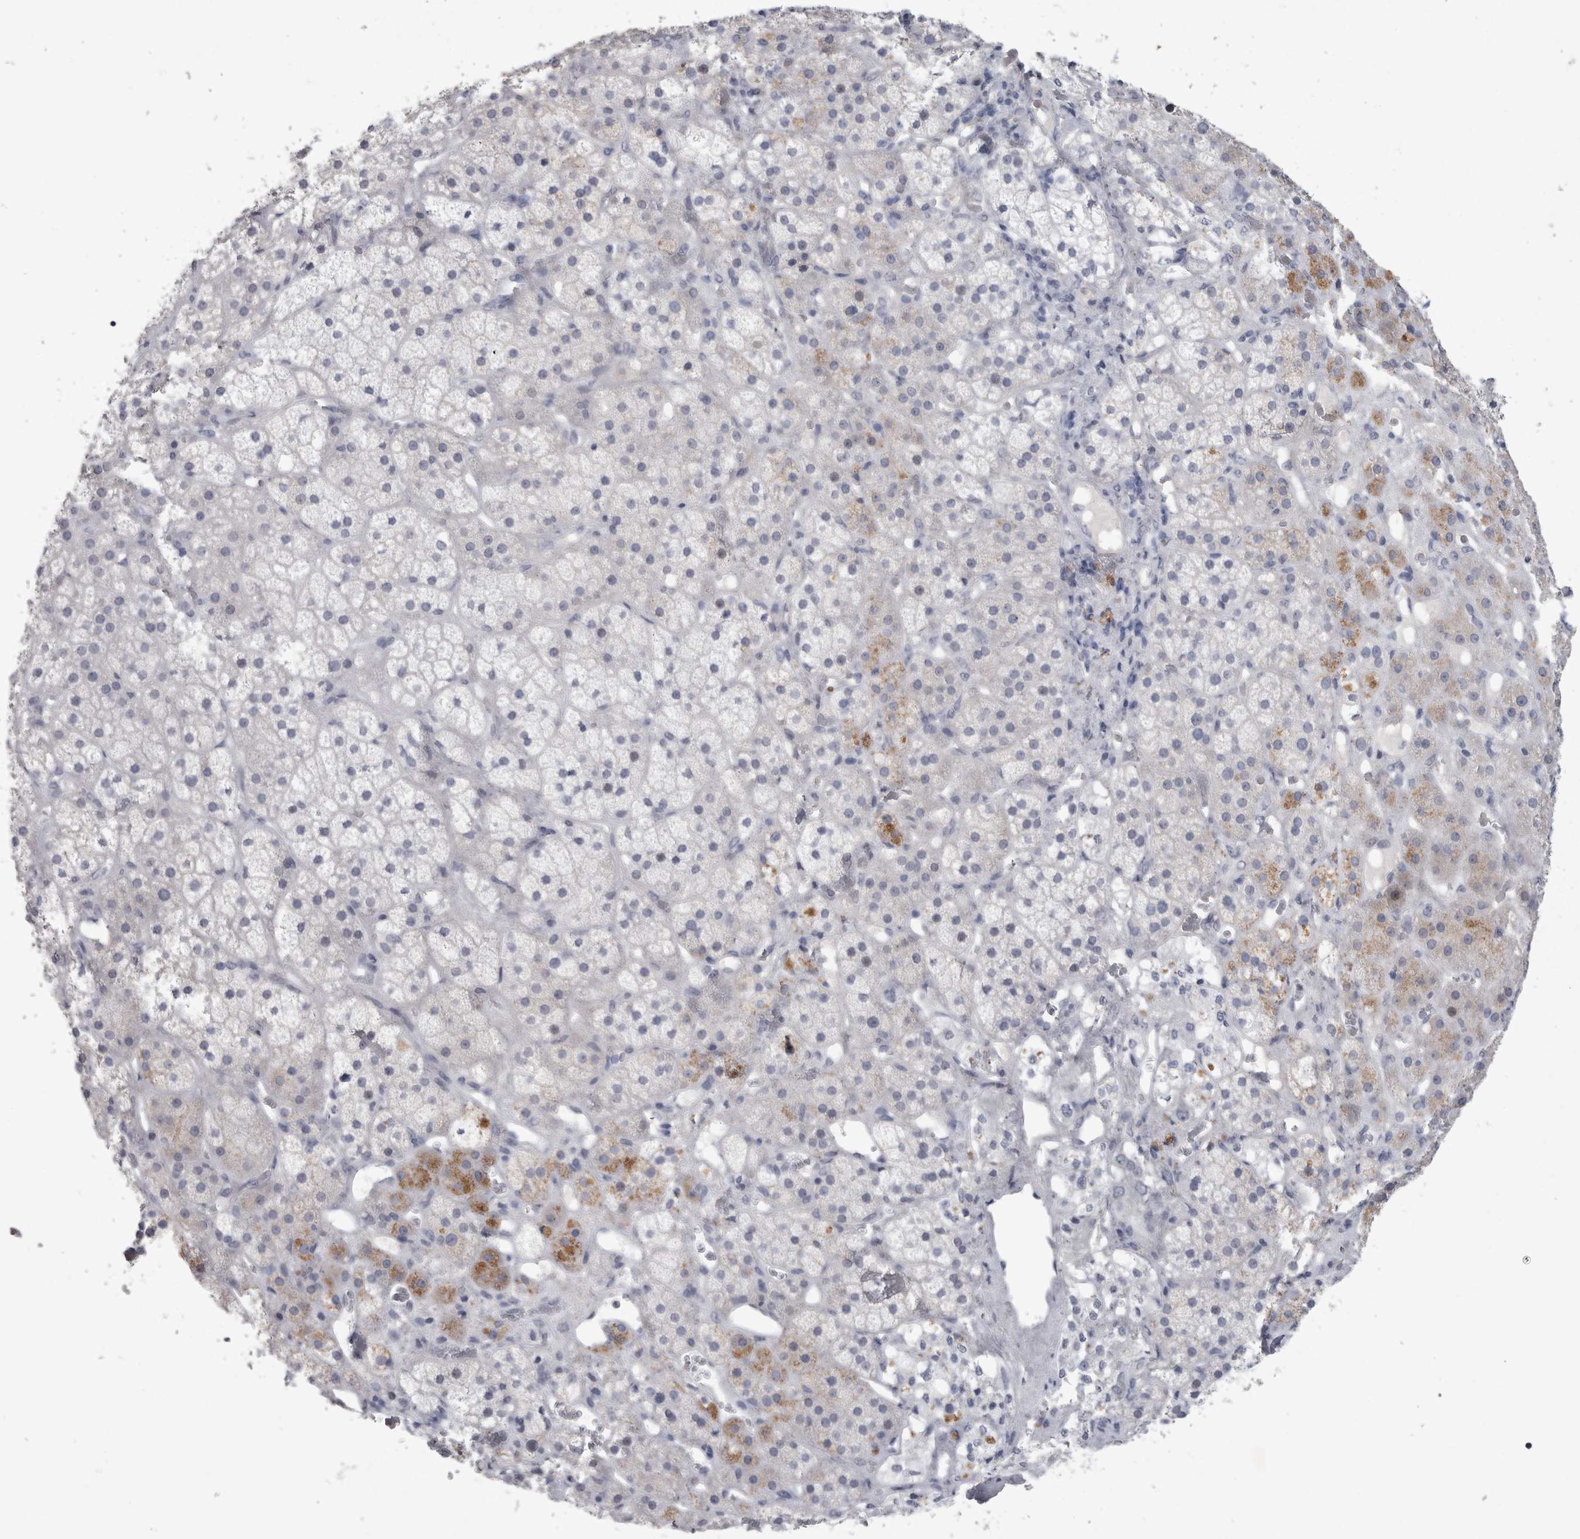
{"staining": {"intensity": "moderate", "quantity": "<25%", "location": "cytoplasmic/membranous"}, "tissue": "adrenal gland", "cell_type": "Glandular cells", "image_type": "normal", "snomed": [{"axis": "morphology", "description": "Normal tissue, NOS"}, {"axis": "topography", "description": "Adrenal gland"}], "caption": "High-power microscopy captured an immunohistochemistry image of unremarkable adrenal gland, revealing moderate cytoplasmic/membranous positivity in about <25% of glandular cells. The protein of interest is stained brown, and the nuclei are stained in blue (DAB (3,3'-diaminobenzidine) IHC with brightfield microscopy, high magnification).", "gene": "PDX1", "patient": {"sex": "male", "age": 57}}